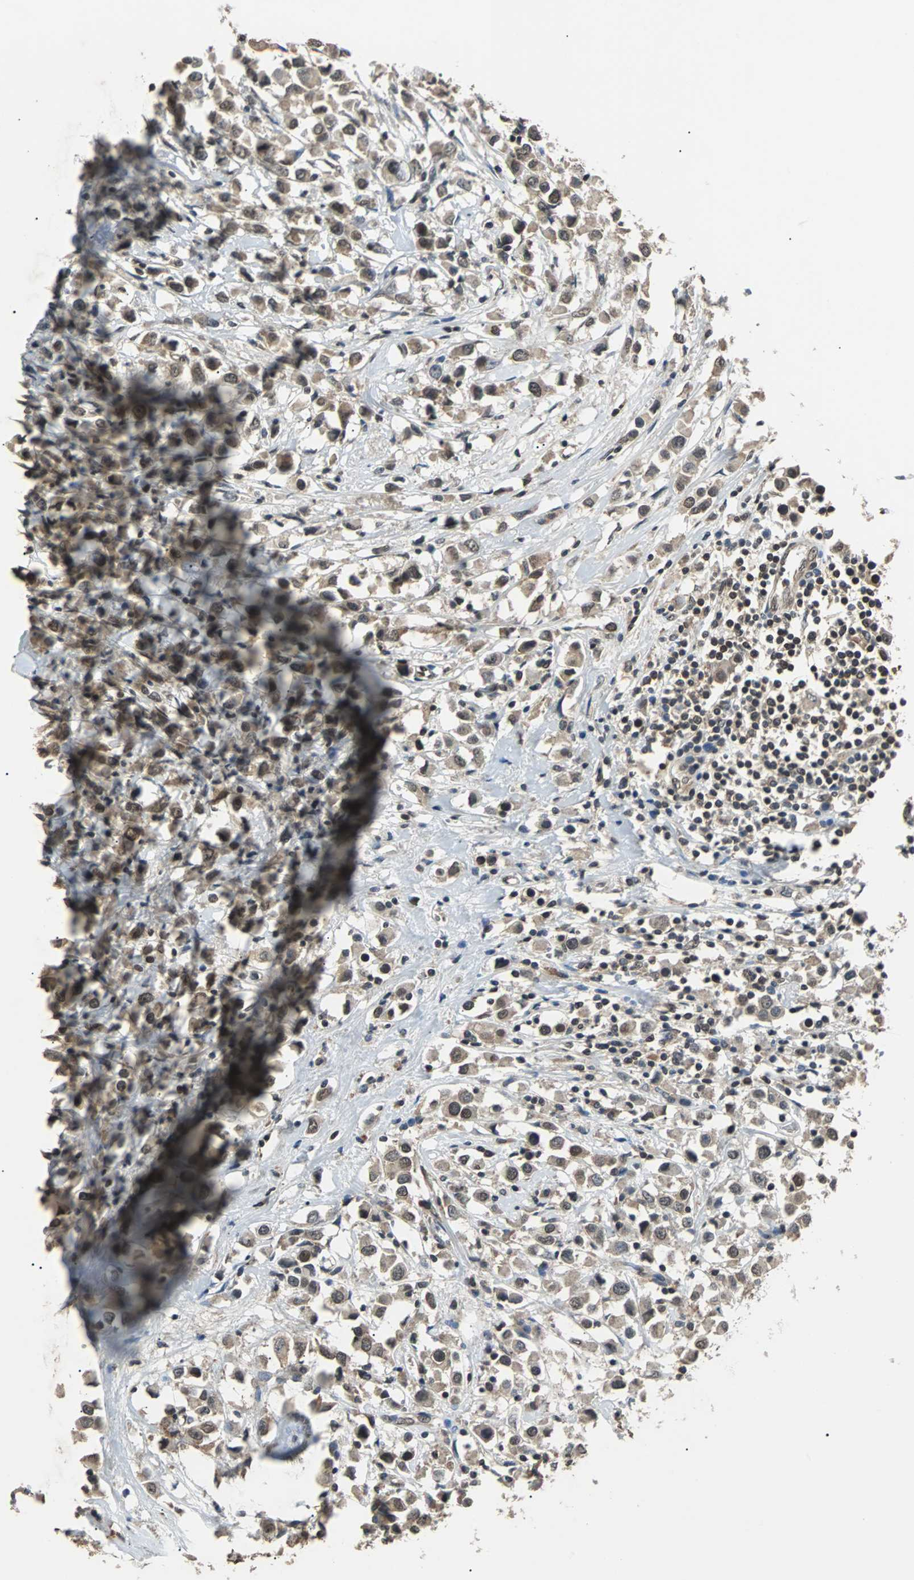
{"staining": {"intensity": "weak", "quantity": ">75%", "location": "cytoplasmic/membranous,nuclear"}, "tissue": "breast cancer", "cell_type": "Tumor cells", "image_type": "cancer", "snomed": [{"axis": "morphology", "description": "Duct carcinoma"}, {"axis": "topography", "description": "Breast"}], "caption": "Human breast invasive ductal carcinoma stained with a brown dye reveals weak cytoplasmic/membranous and nuclear positive expression in about >75% of tumor cells.", "gene": "PHC1", "patient": {"sex": "female", "age": 61}}